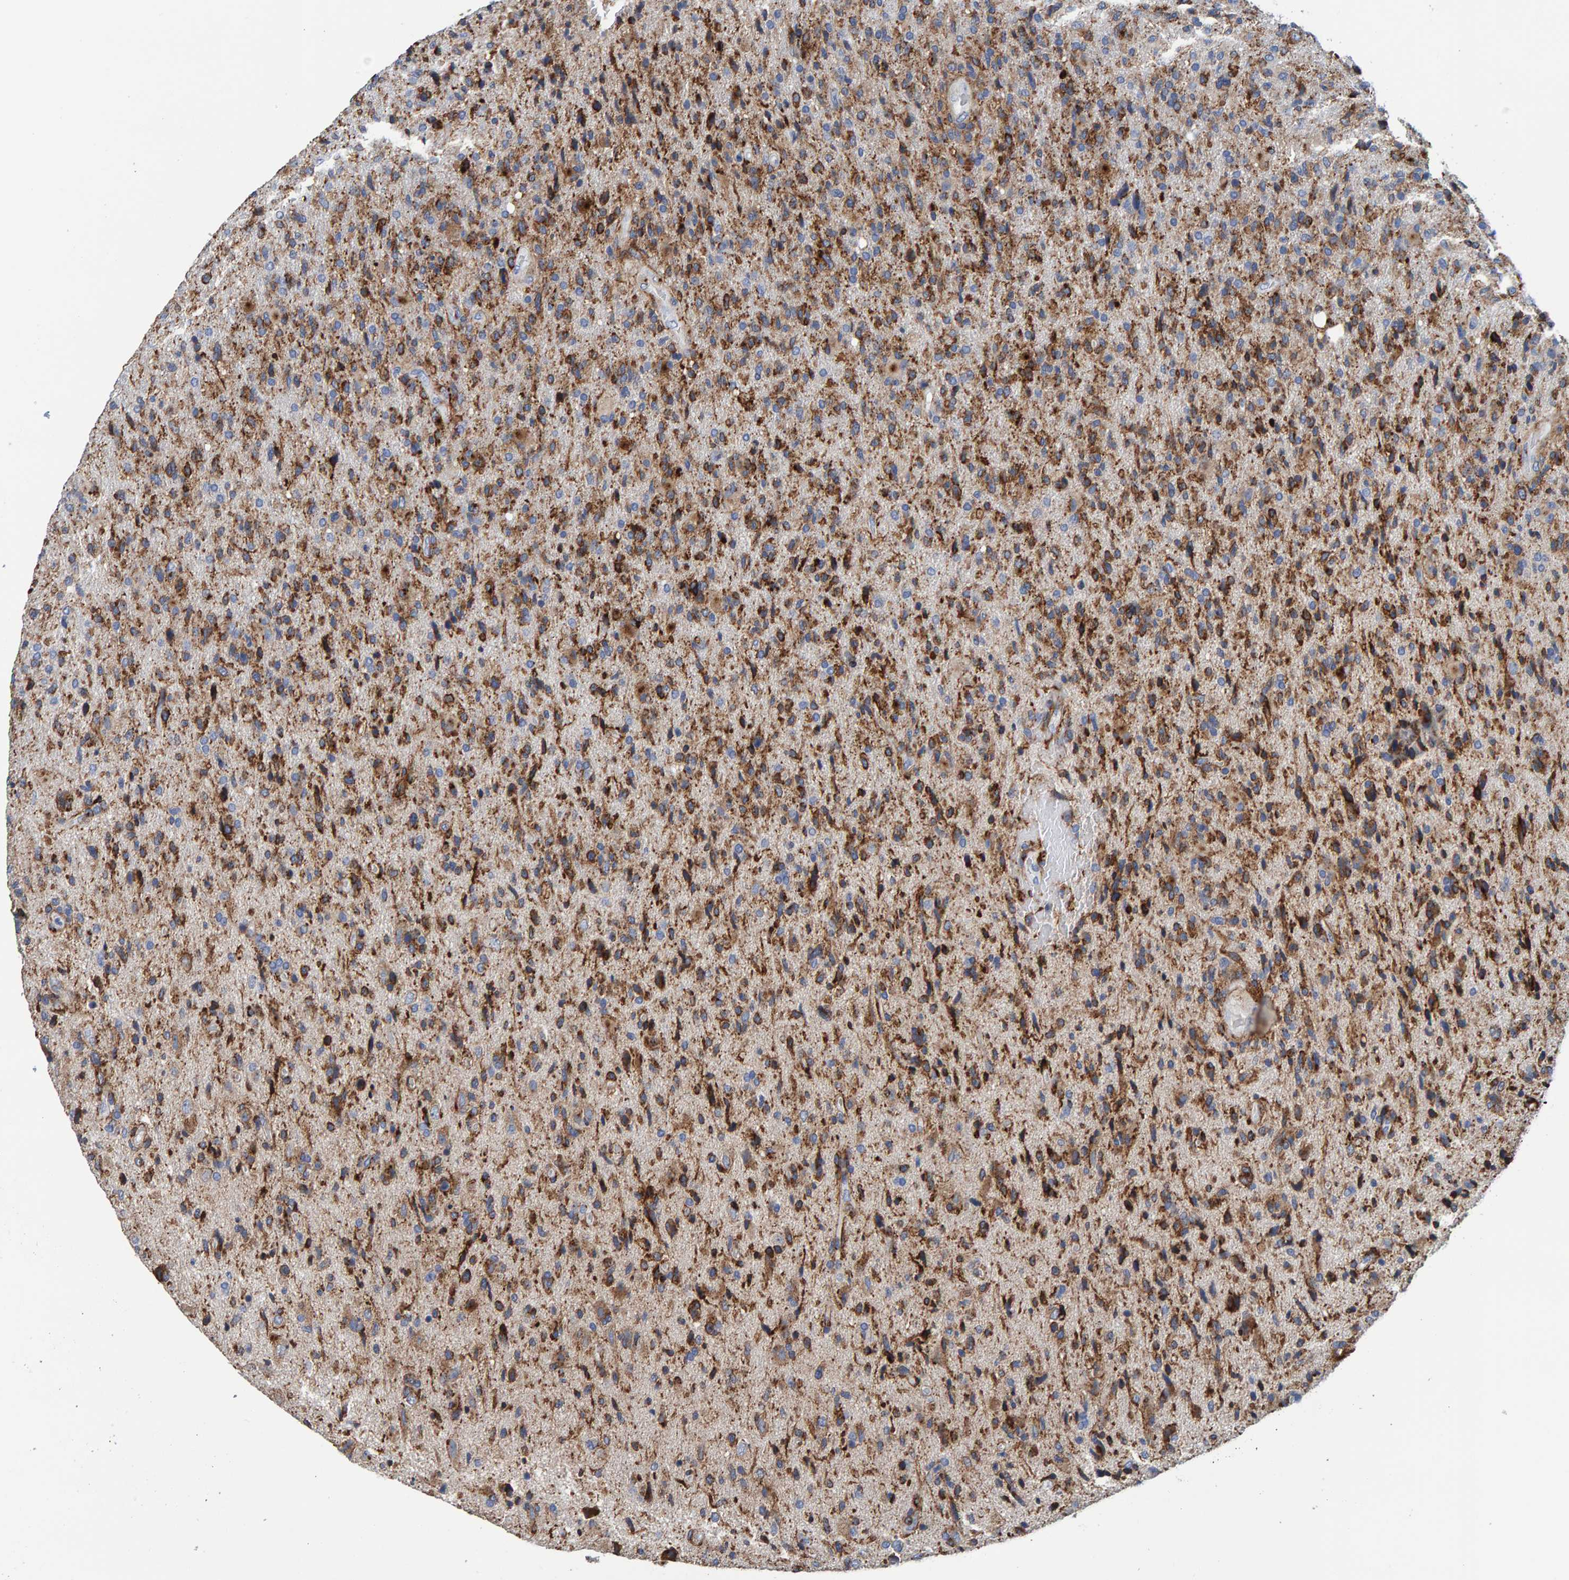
{"staining": {"intensity": "strong", "quantity": "25%-75%", "location": "cytoplasmic/membranous"}, "tissue": "glioma", "cell_type": "Tumor cells", "image_type": "cancer", "snomed": [{"axis": "morphology", "description": "Glioma, malignant, High grade"}, {"axis": "topography", "description": "Brain"}], "caption": "A histopathology image of human malignant glioma (high-grade) stained for a protein demonstrates strong cytoplasmic/membranous brown staining in tumor cells.", "gene": "LRP1", "patient": {"sex": "male", "age": 72}}